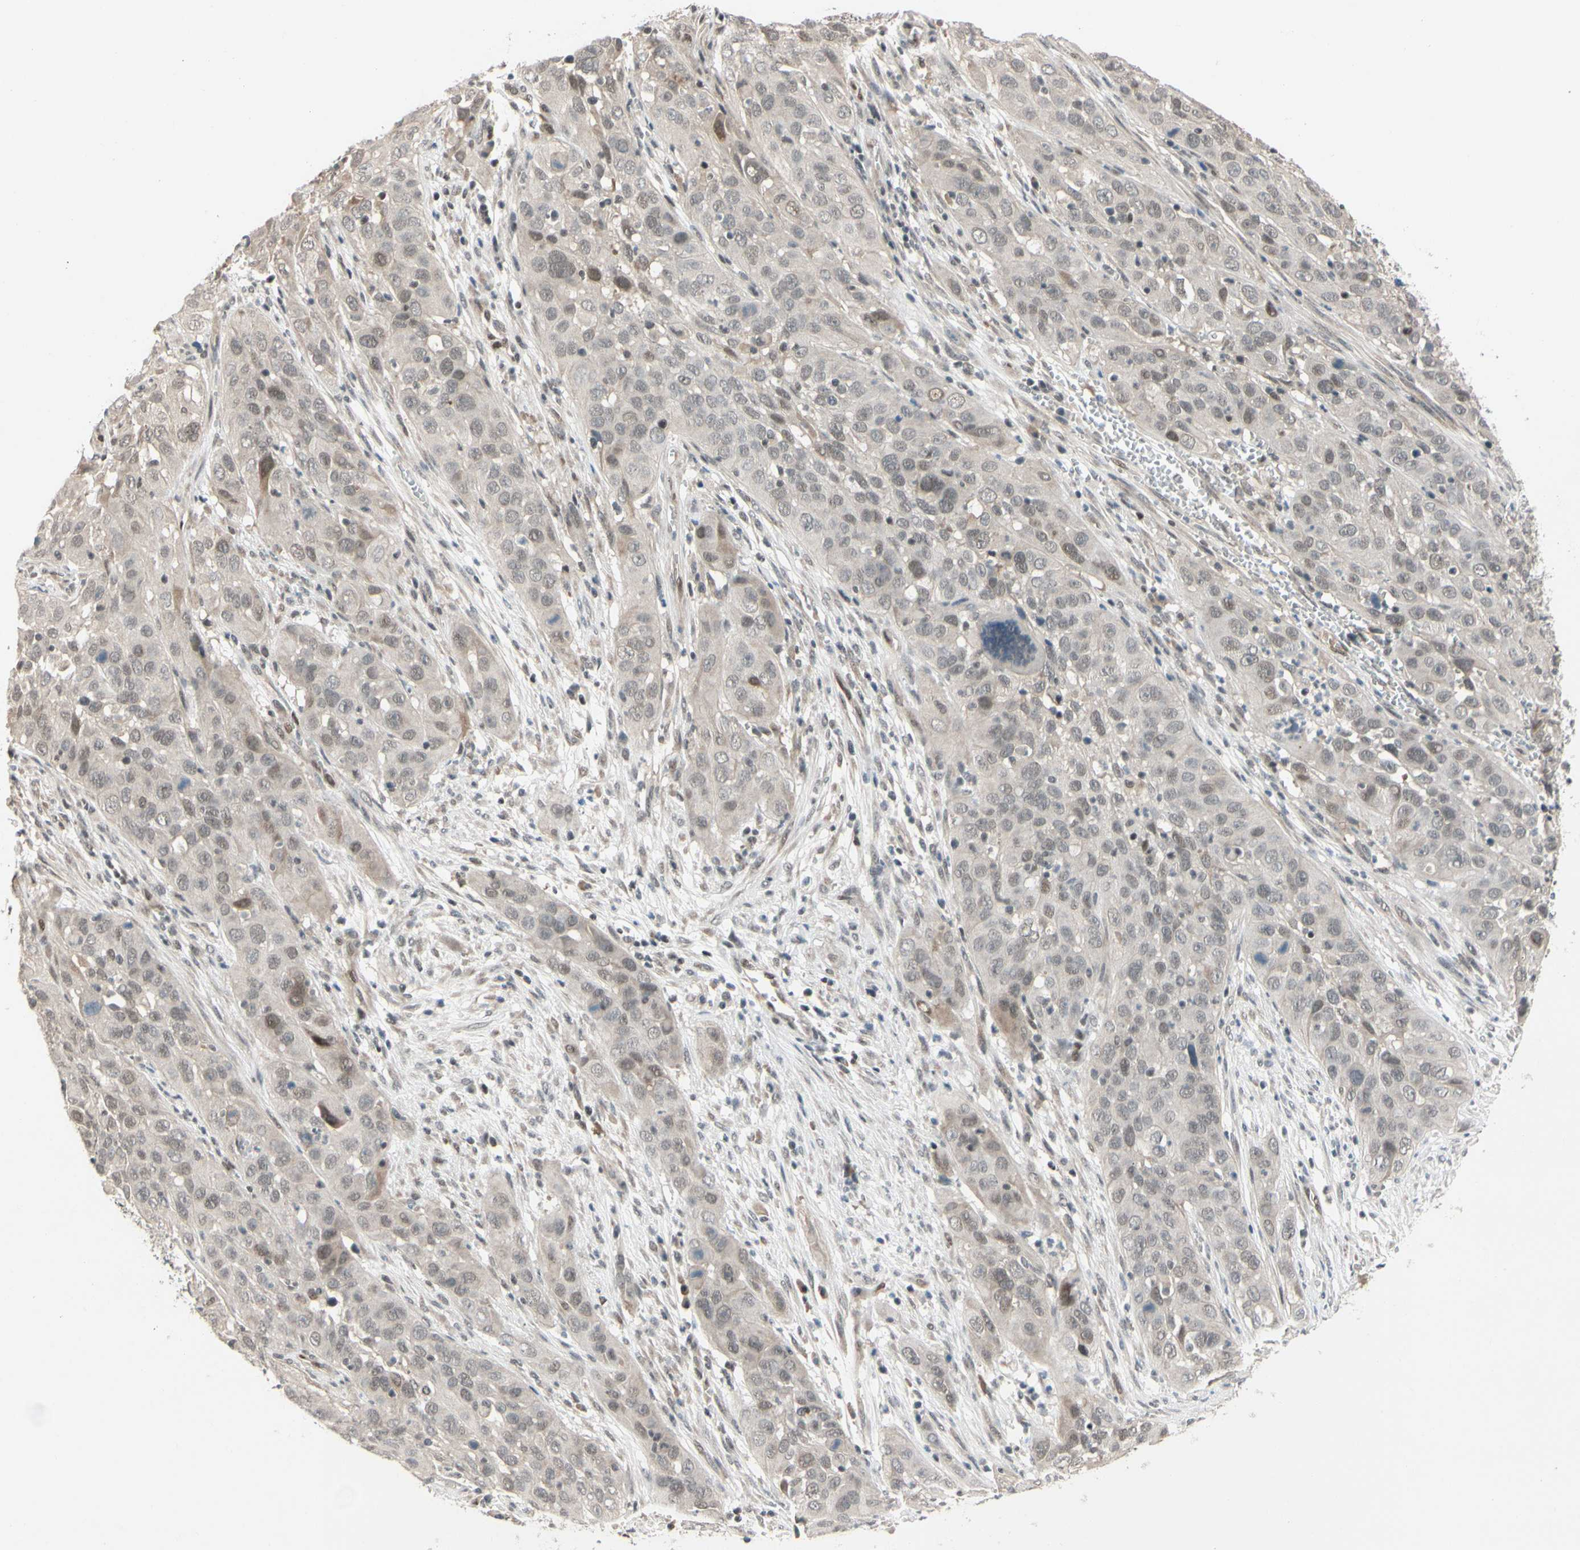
{"staining": {"intensity": "weak", "quantity": "25%-75%", "location": "nuclear"}, "tissue": "cervical cancer", "cell_type": "Tumor cells", "image_type": "cancer", "snomed": [{"axis": "morphology", "description": "Squamous cell carcinoma, NOS"}, {"axis": "topography", "description": "Cervix"}], "caption": "A high-resolution photomicrograph shows immunohistochemistry staining of cervical cancer, which displays weak nuclear positivity in approximately 25%-75% of tumor cells. The protein of interest is shown in brown color, while the nuclei are stained blue.", "gene": "TAF4", "patient": {"sex": "female", "age": 32}}